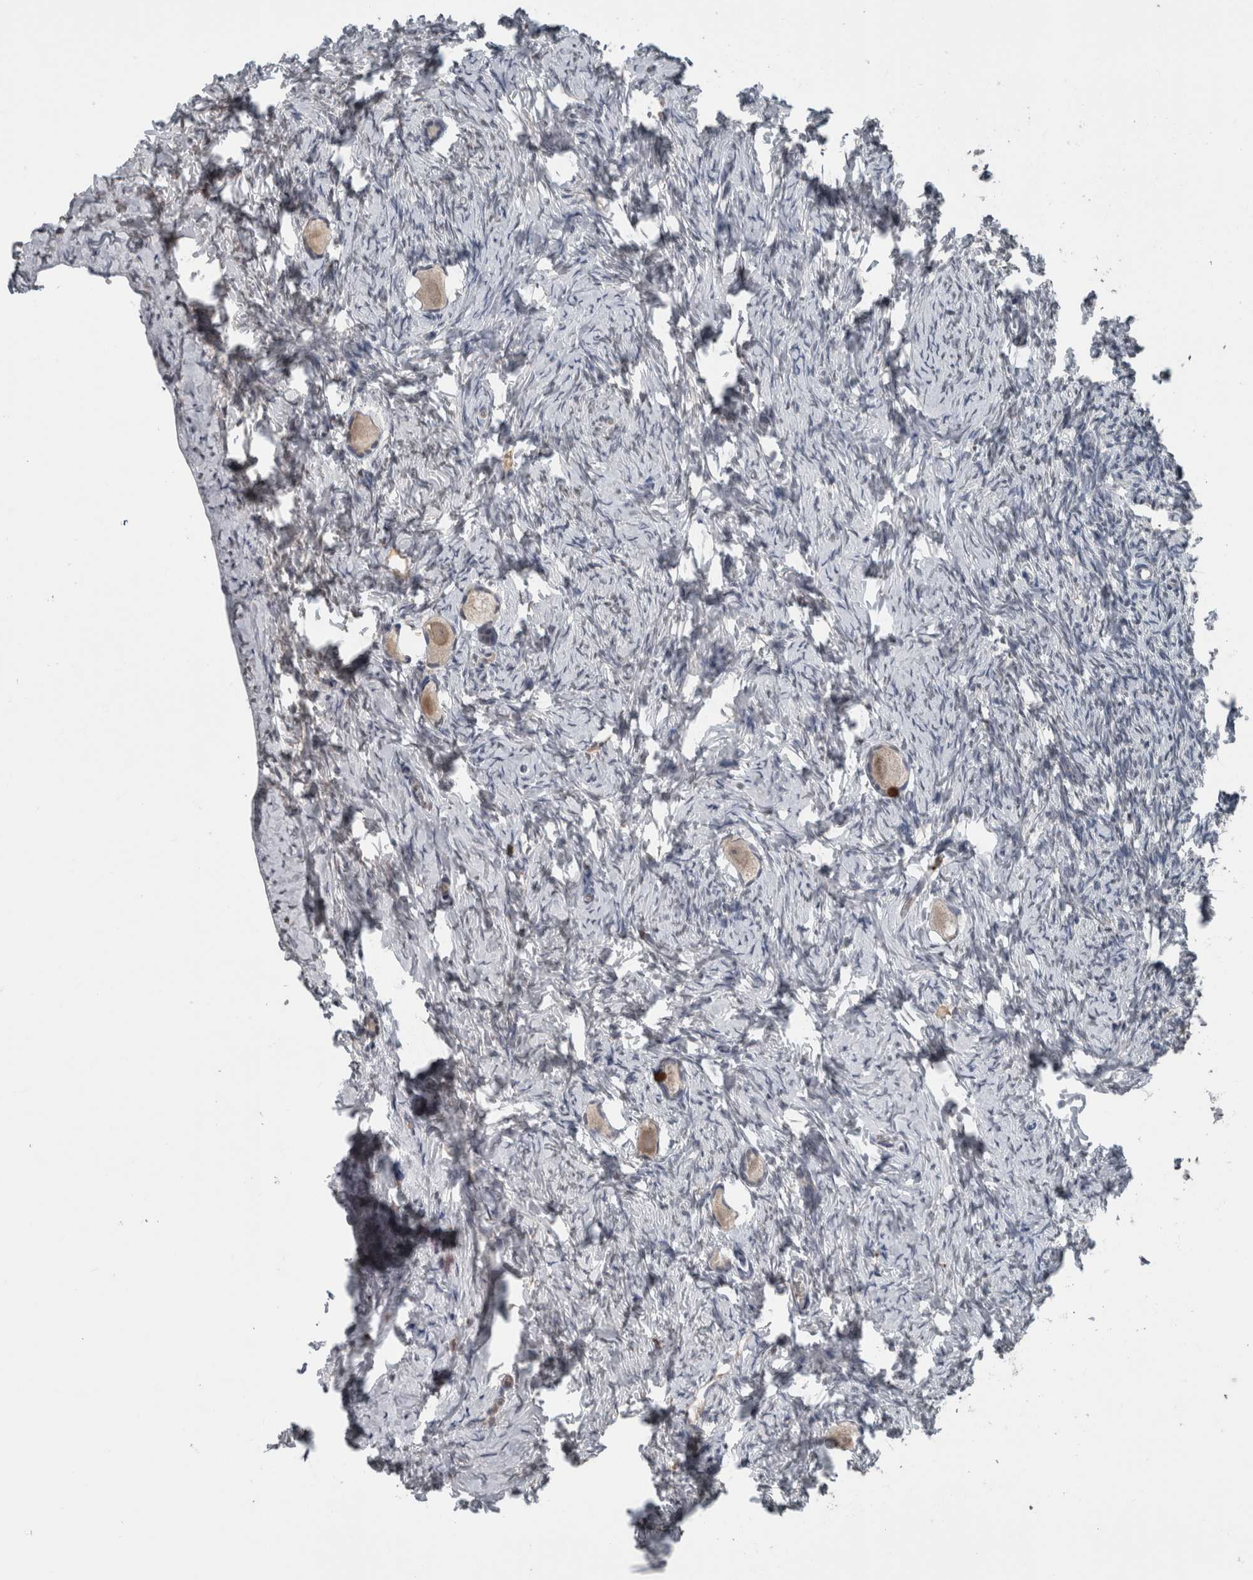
{"staining": {"intensity": "moderate", "quantity": ">75%", "location": "cytoplasmic/membranous"}, "tissue": "ovary", "cell_type": "Follicle cells", "image_type": "normal", "snomed": [{"axis": "morphology", "description": "Normal tissue, NOS"}, {"axis": "topography", "description": "Ovary"}], "caption": "Immunohistochemical staining of unremarkable ovary shows medium levels of moderate cytoplasmic/membranous expression in about >75% of follicle cells.", "gene": "MAFF", "patient": {"sex": "female", "age": 27}}